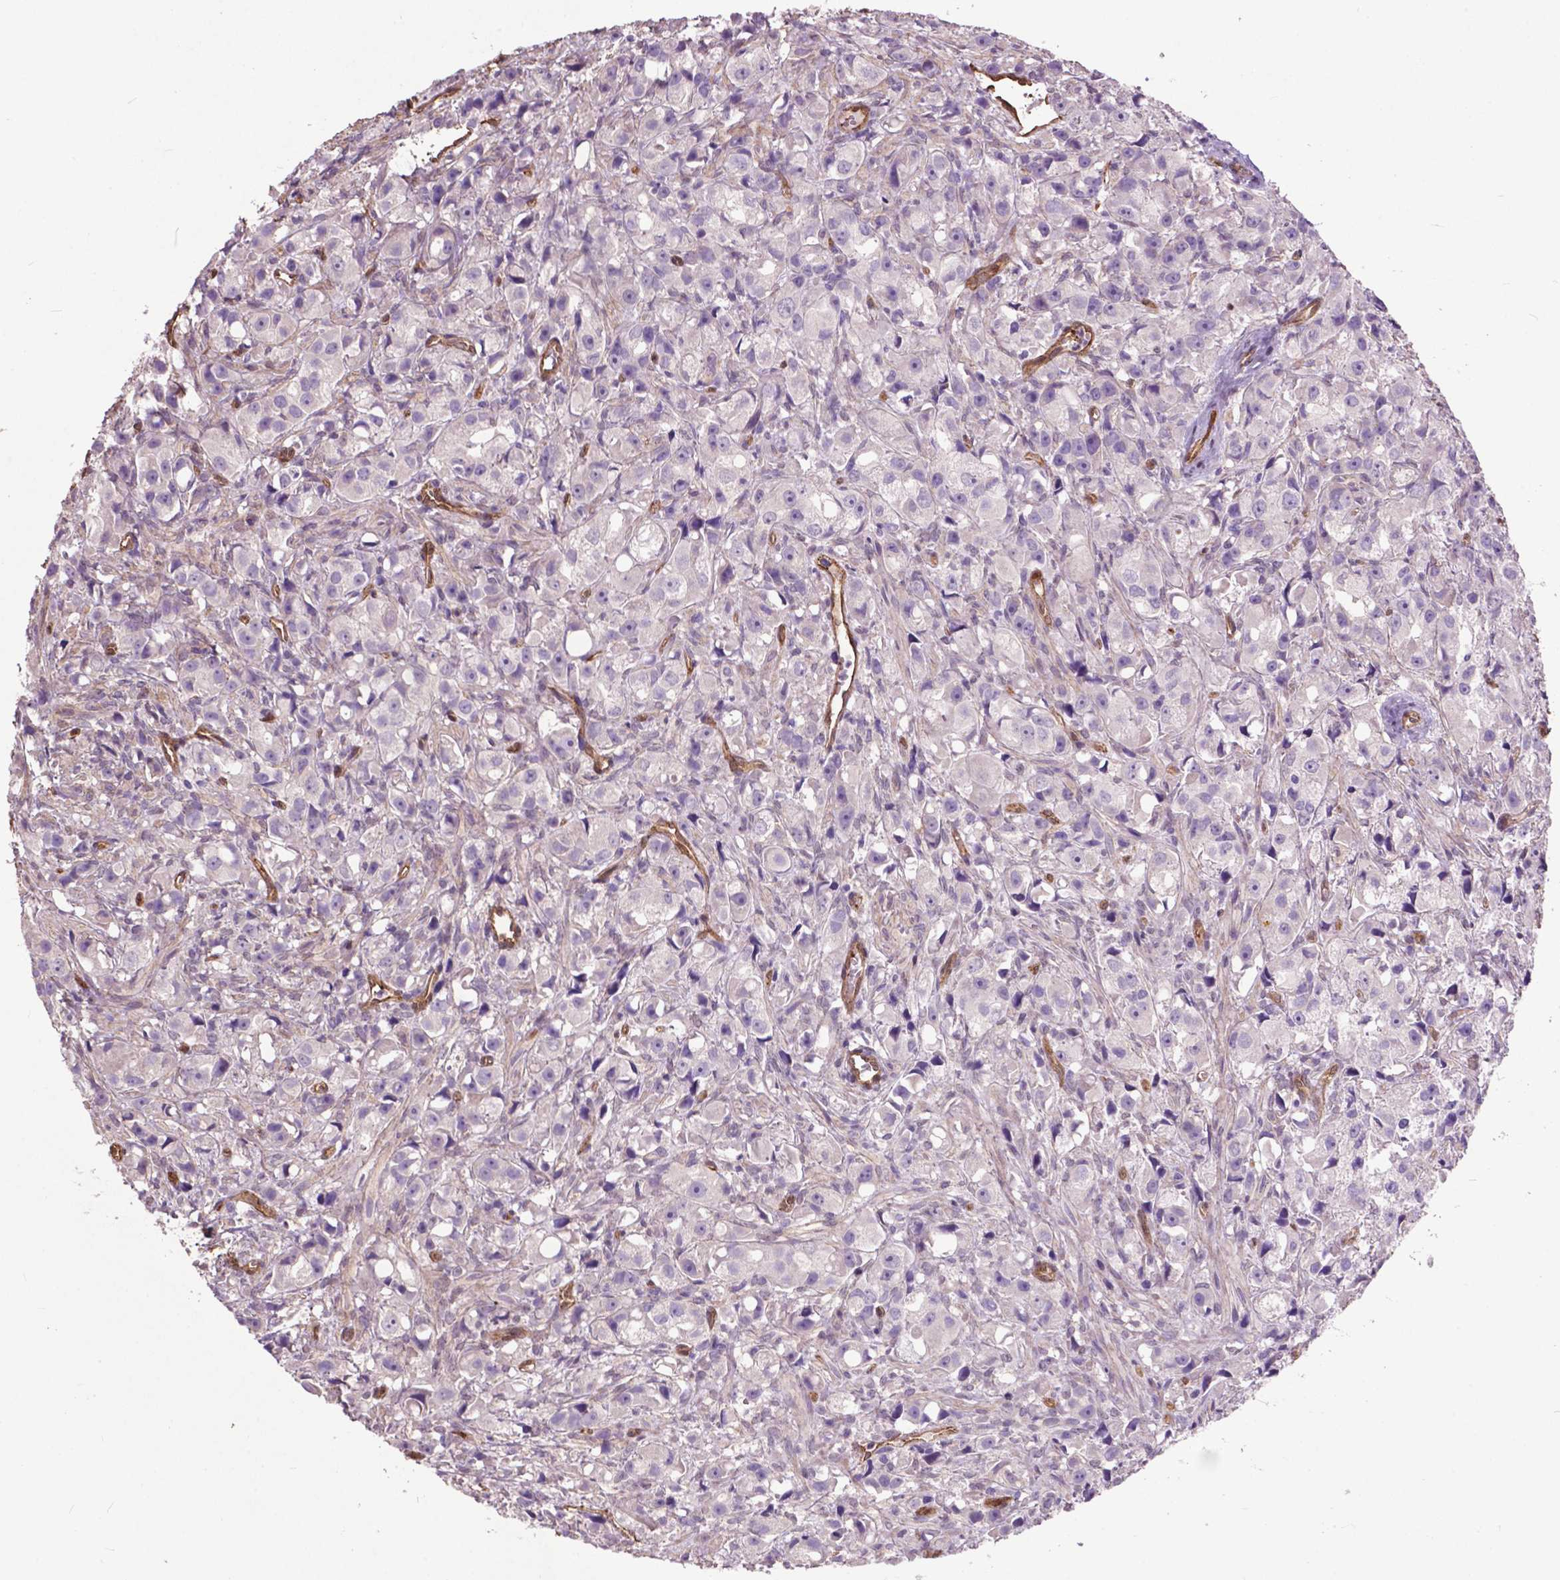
{"staining": {"intensity": "negative", "quantity": "none", "location": "none"}, "tissue": "prostate cancer", "cell_type": "Tumor cells", "image_type": "cancer", "snomed": [{"axis": "morphology", "description": "Adenocarcinoma, High grade"}, {"axis": "topography", "description": "Prostate"}], "caption": "IHC micrograph of adenocarcinoma (high-grade) (prostate) stained for a protein (brown), which demonstrates no staining in tumor cells.", "gene": "PDLIM1", "patient": {"sex": "male", "age": 75}}